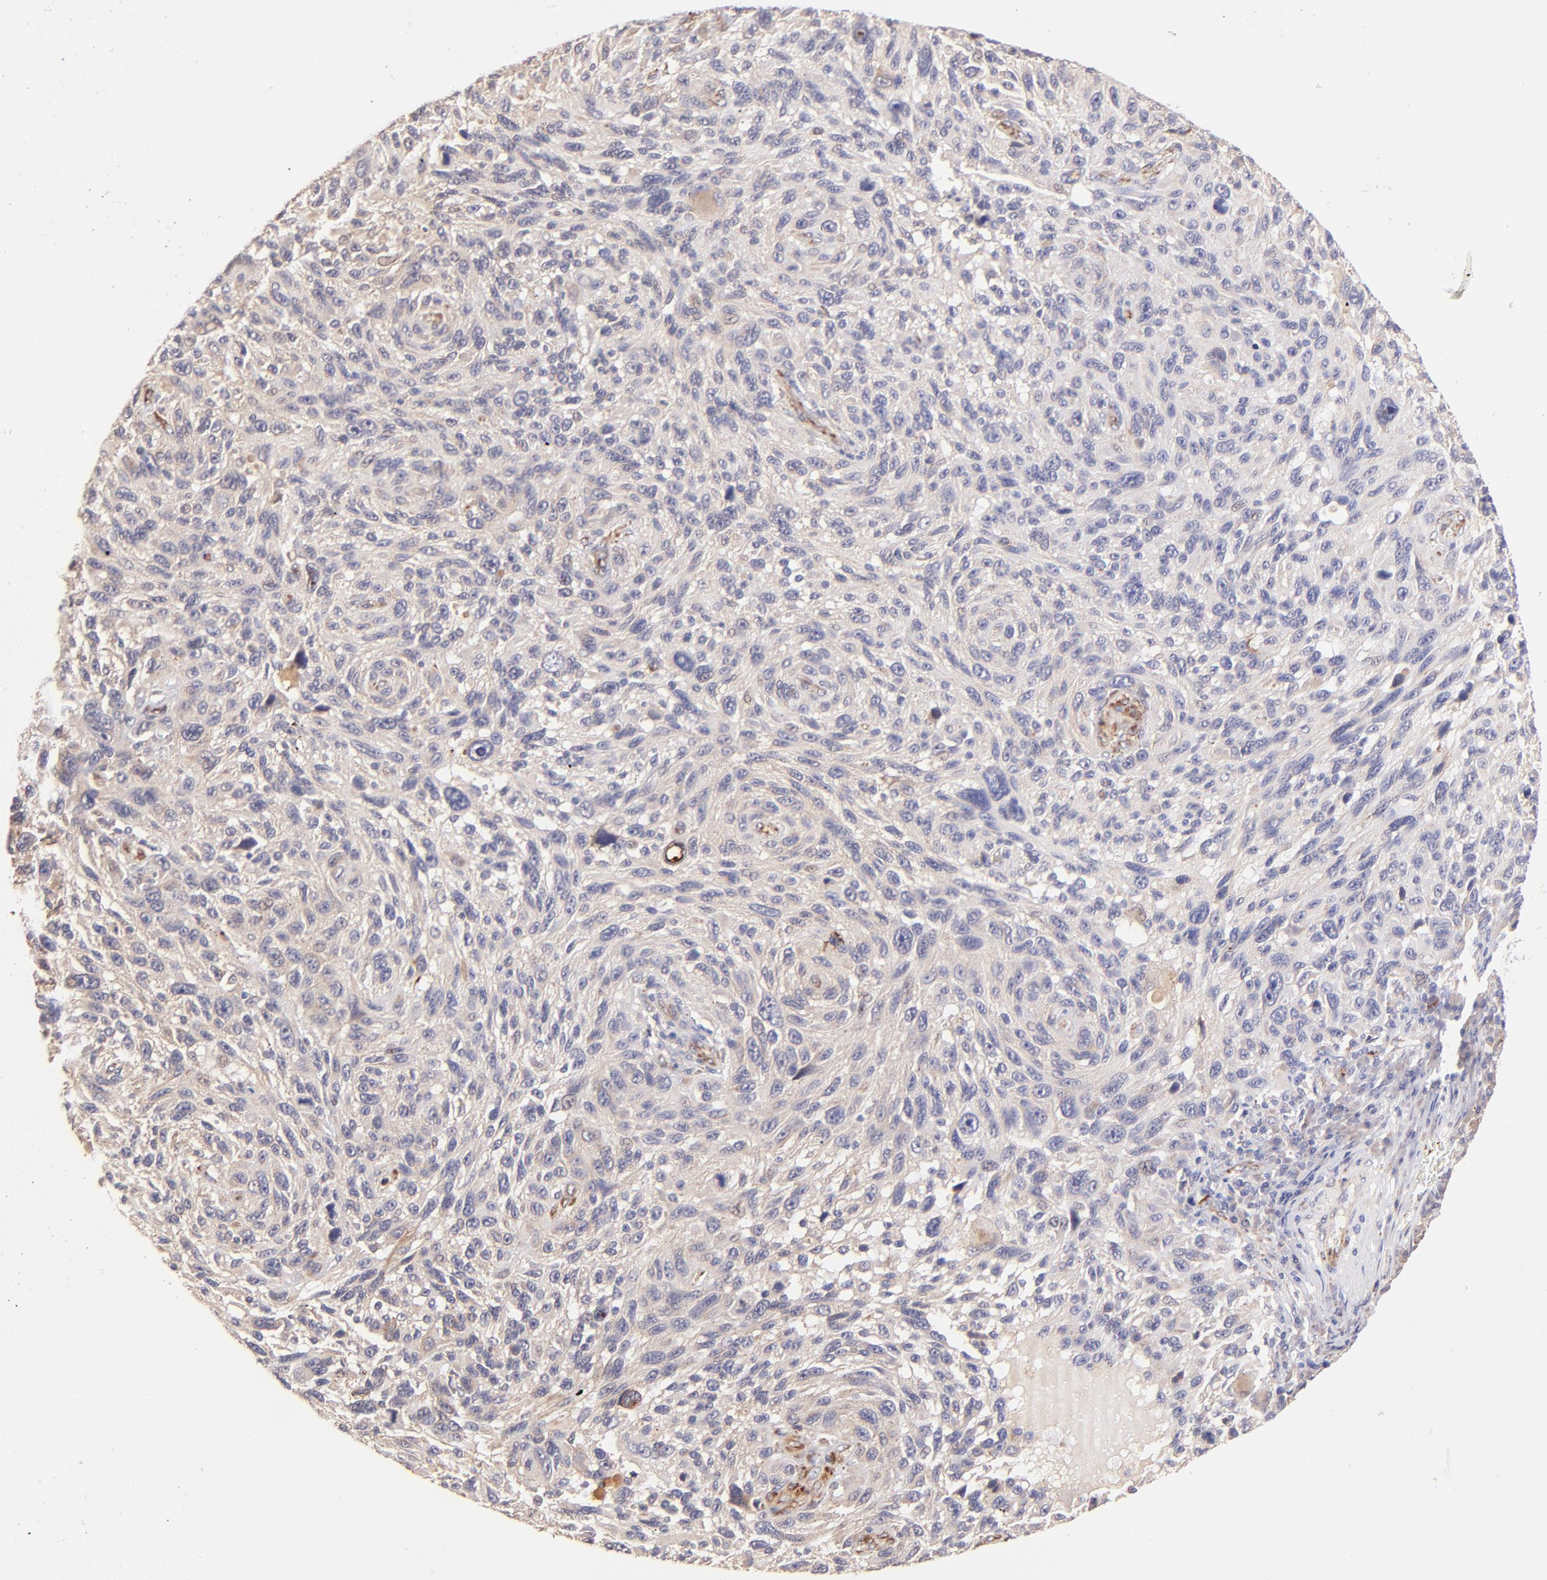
{"staining": {"intensity": "negative", "quantity": "none", "location": "none"}, "tissue": "melanoma", "cell_type": "Tumor cells", "image_type": "cancer", "snomed": [{"axis": "morphology", "description": "Malignant melanoma, NOS"}, {"axis": "topography", "description": "Skin"}], "caption": "Tumor cells show no significant protein expression in malignant melanoma. (DAB IHC with hematoxylin counter stain).", "gene": "SPARC", "patient": {"sex": "male", "age": 53}}